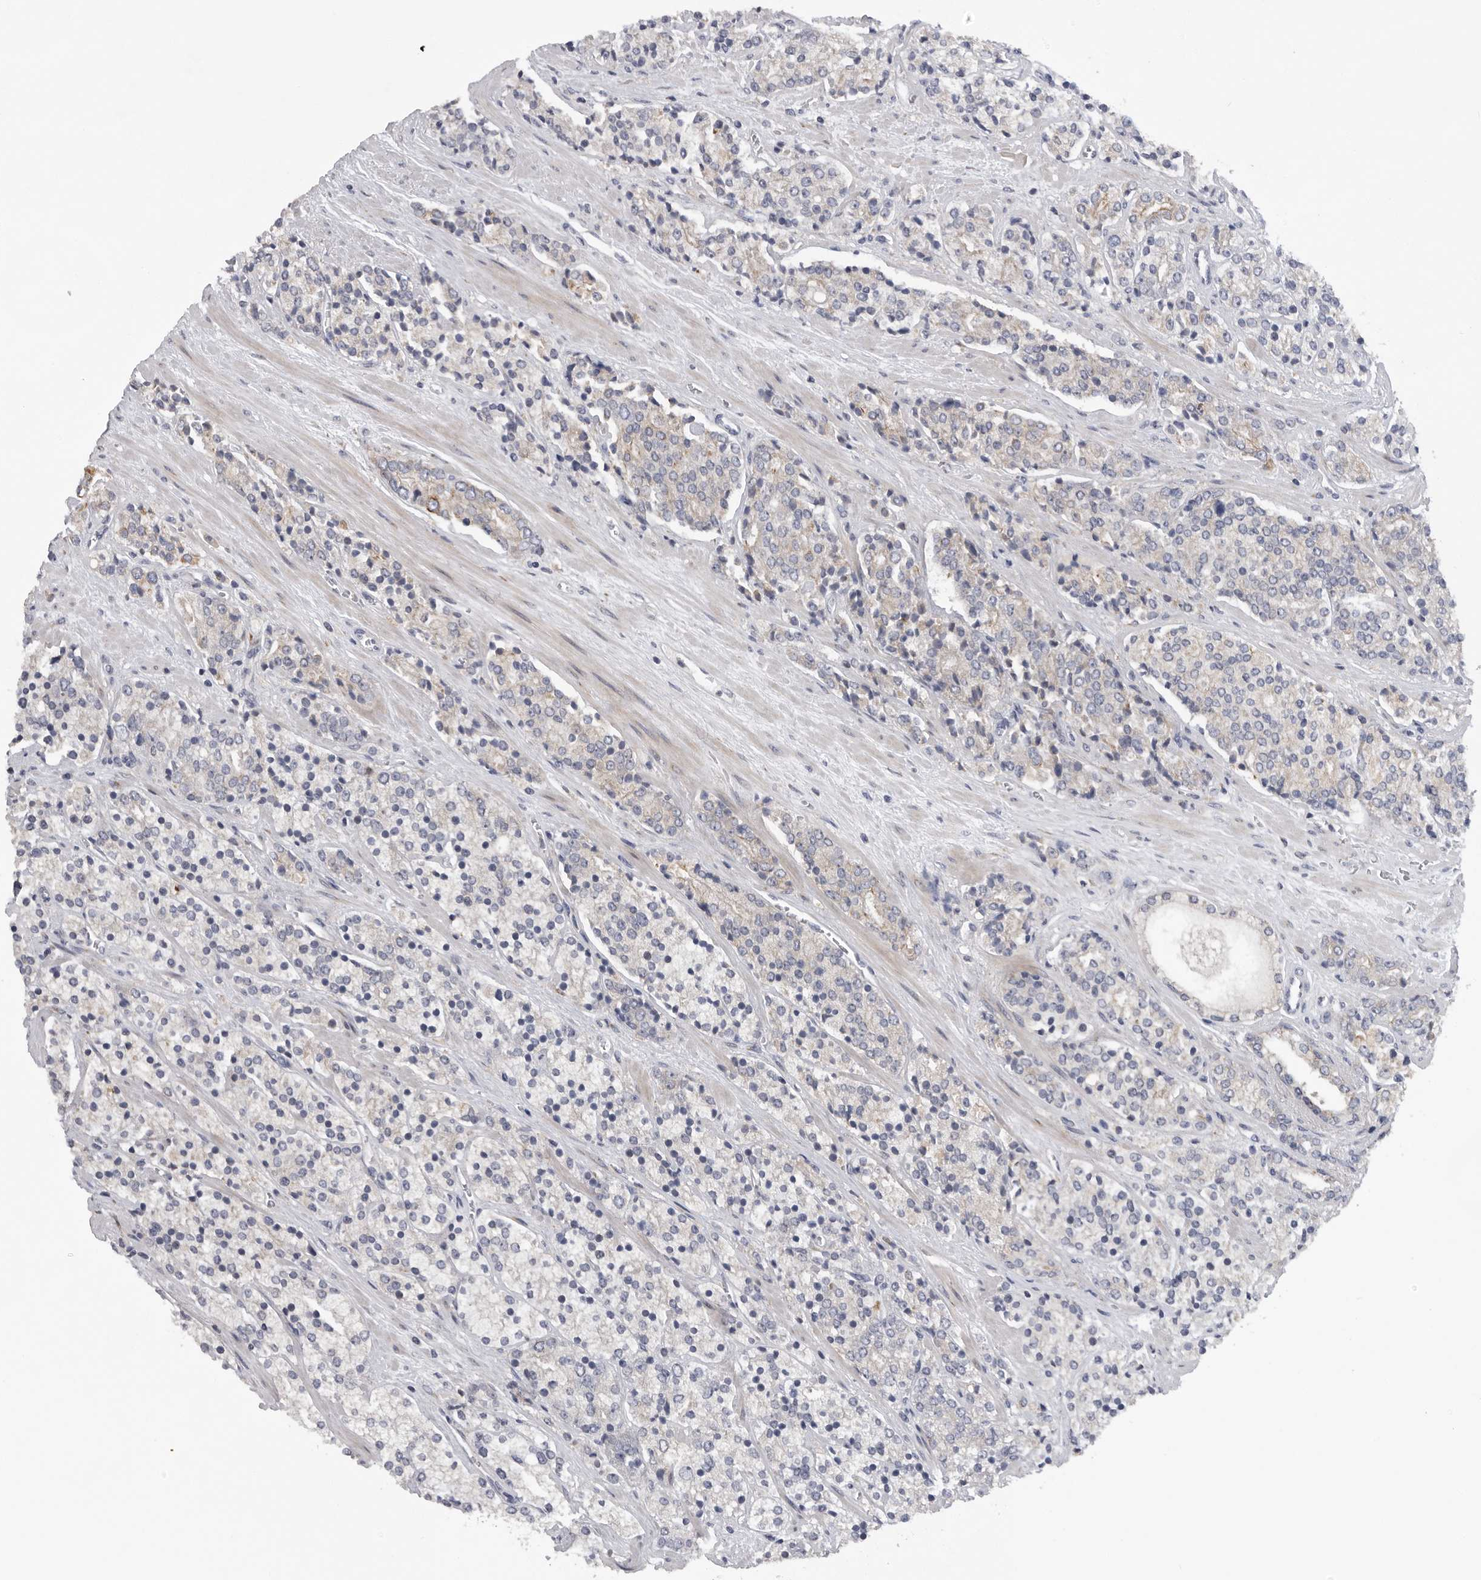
{"staining": {"intensity": "weak", "quantity": "<25%", "location": "cytoplasmic/membranous"}, "tissue": "prostate cancer", "cell_type": "Tumor cells", "image_type": "cancer", "snomed": [{"axis": "morphology", "description": "Adenocarcinoma, High grade"}, {"axis": "topography", "description": "Prostate"}], "caption": "A high-resolution micrograph shows IHC staining of adenocarcinoma (high-grade) (prostate), which shows no significant staining in tumor cells.", "gene": "USP24", "patient": {"sex": "male", "age": 71}}